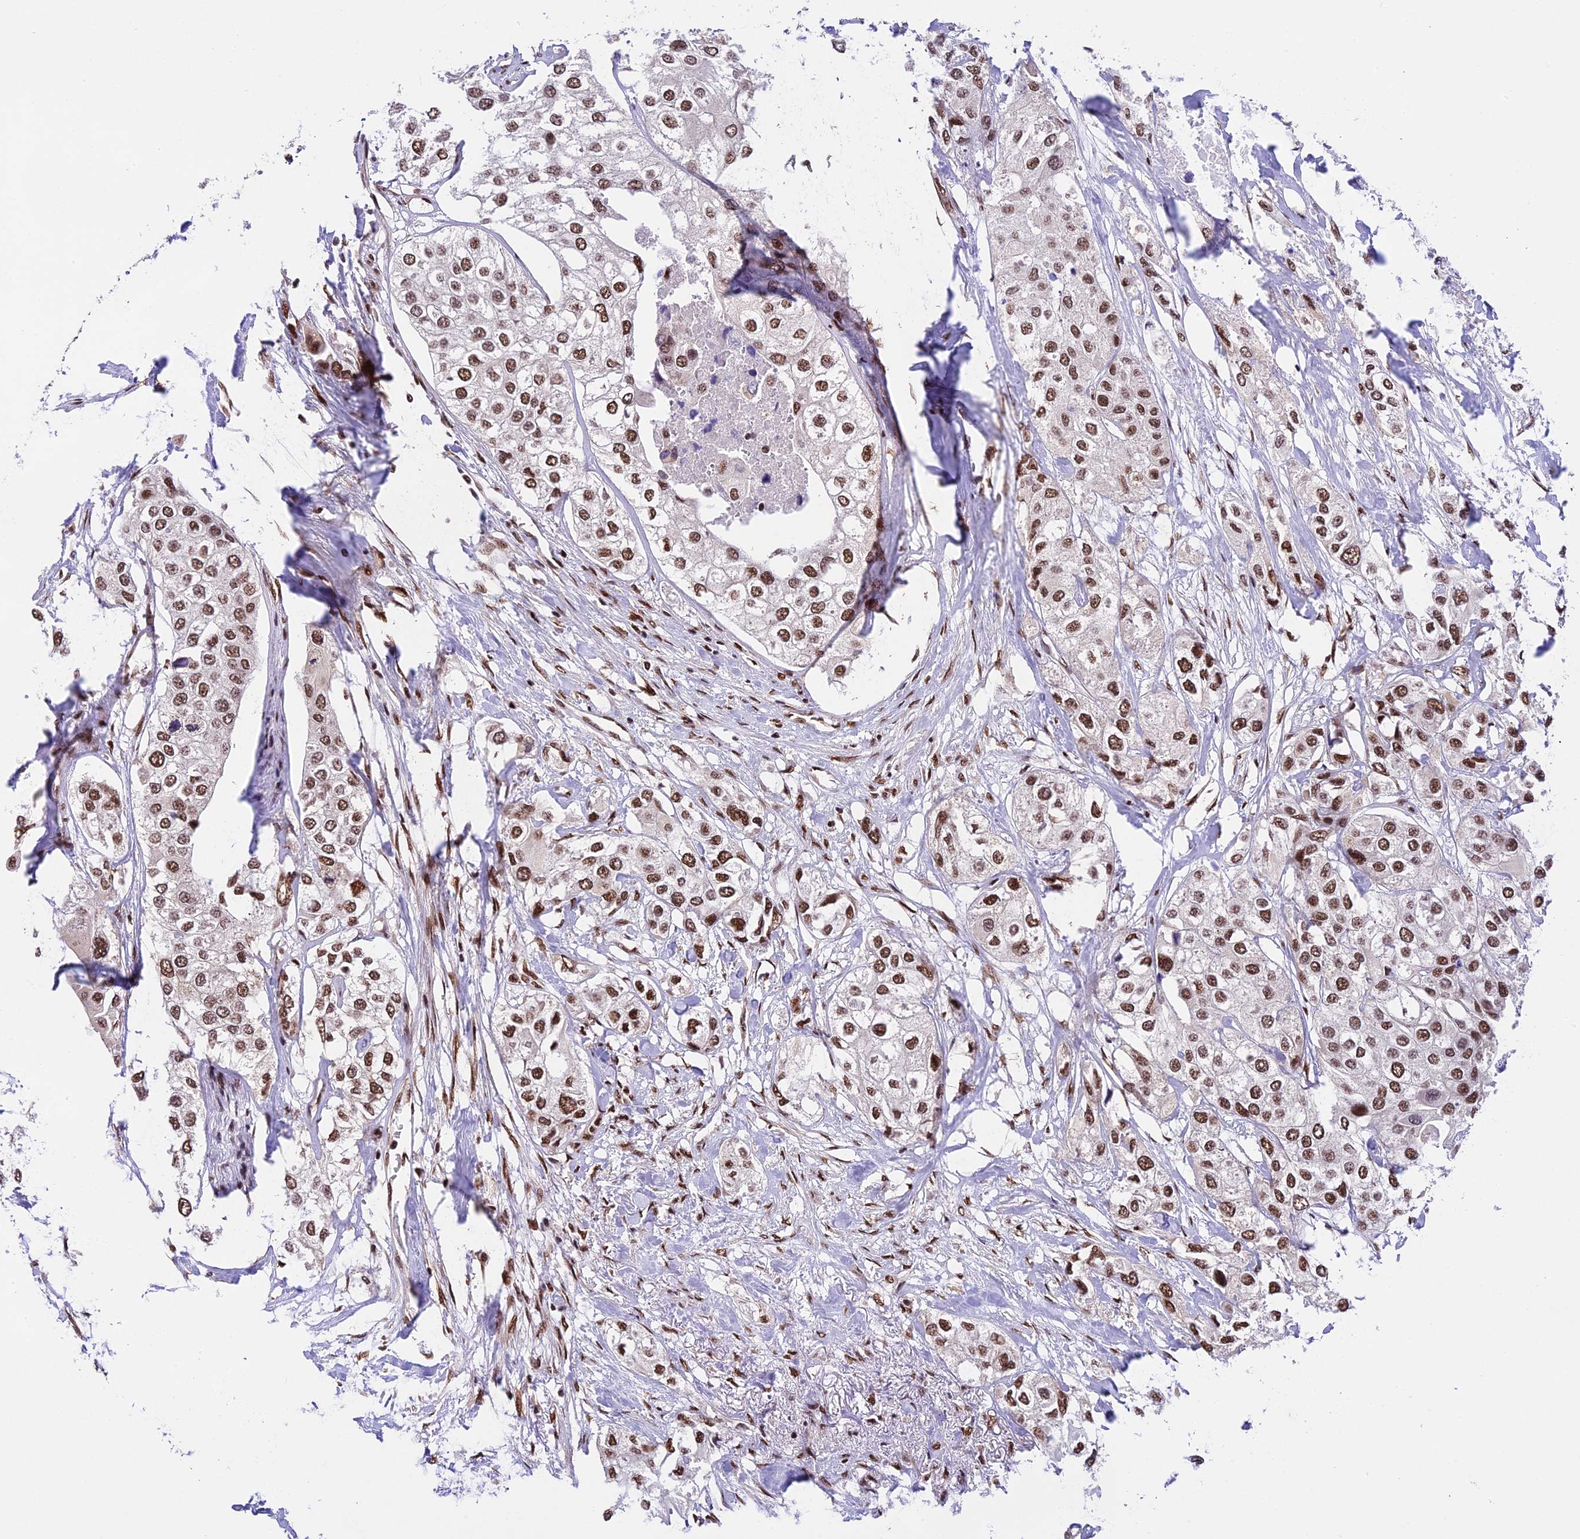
{"staining": {"intensity": "moderate", "quantity": ">75%", "location": "nuclear"}, "tissue": "urothelial cancer", "cell_type": "Tumor cells", "image_type": "cancer", "snomed": [{"axis": "morphology", "description": "Urothelial carcinoma, High grade"}, {"axis": "topography", "description": "Urinary bladder"}], "caption": "This histopathology image demonstrates IHC staining of urothelial cancer, with medium moderate nuclear positivity in approximately >75% of tumor cells.", "gene": "RAMAC", "patient": {"sex": "male", "age": 64}}